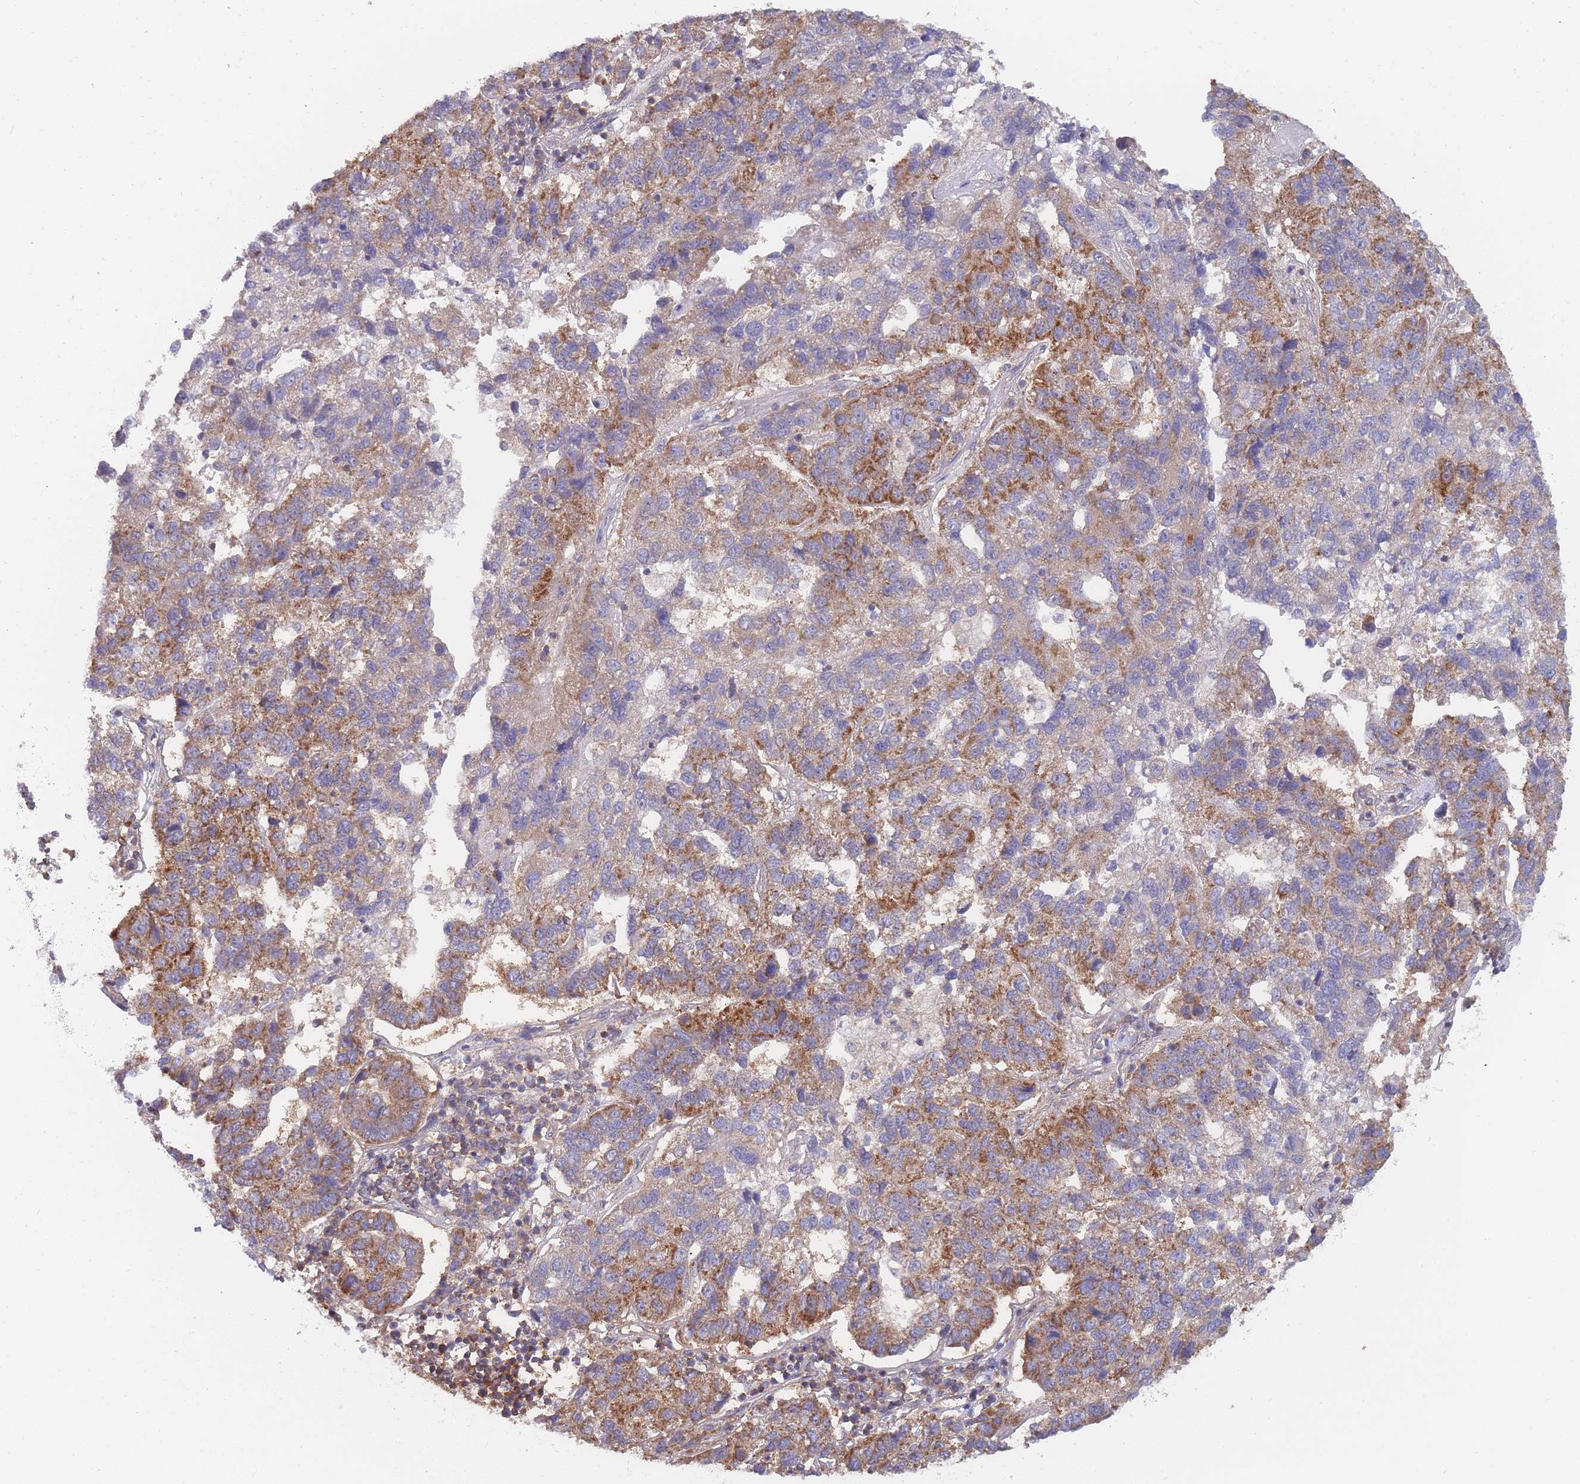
{"staining": {"intensity": "moderate", "quantity": "25%-75%", "location": "cytoplasmic/membranous"}, "tissue": "pancreatic cancer", "cell_type": "Tumor cells", "image_type": "cancer", "snomed": [{"axis": "morphology", "description": "Adenocarcinoma, NOS"}, {"axis": "topography", "description": "Pancreas"}], "caption": "Pancreatic cancer stained with immunohistochemistry displays moderate cytoplasmic/membranous expression in approximately 25%-75% of tumor cells.", "gene": "MRPS18B", "patient": {"sex": "female", "age": 61}}